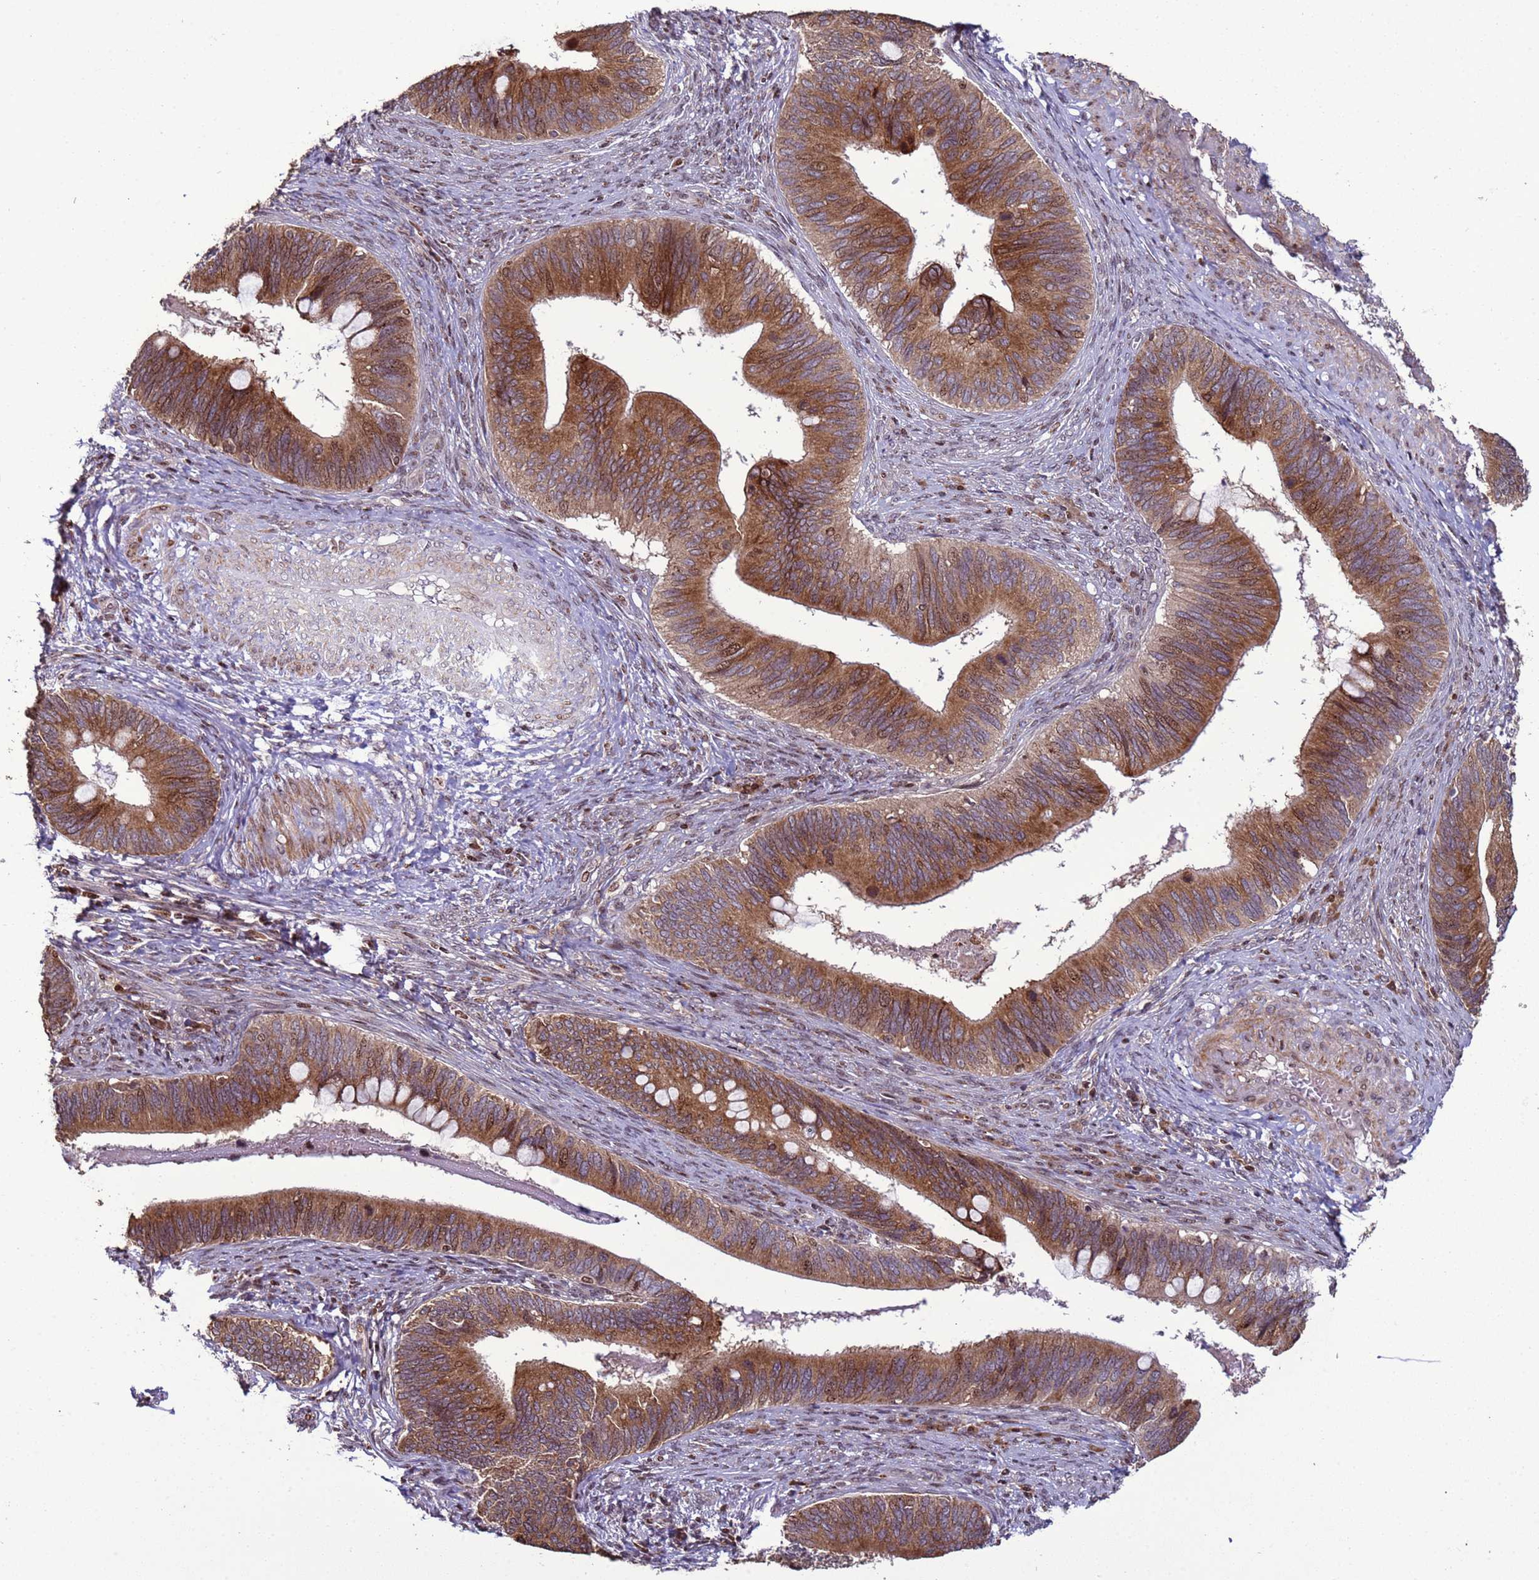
{"staining": {"intensity": "moderate", "quantity": ">75%", "location": "cytoplasmic/membranous,nuclear"}, "tissue": "cervical cancer", "cell_type": "Tumor cells", "image_type": "cancer", "snomed": [{"axis": "morphology", "description": "Adenocarcinoma, NOS"}, {"axis": "topography", "description": "Cervix"}], "caption": "Immunohistochemistry of human cervical adenocarcinoma shows medium levels of moderate cytoplasmic/membranous and nuclear positivity in about >75% of tumor cells. The staining is performed using DAB (3,3'-diaminobenzidine) brown chromogen to label protein expression. The nuclei are counter-stained blue using hematoxylin.", "gene": "HGH1", "patient": {"sex": "female", "age": 42}}